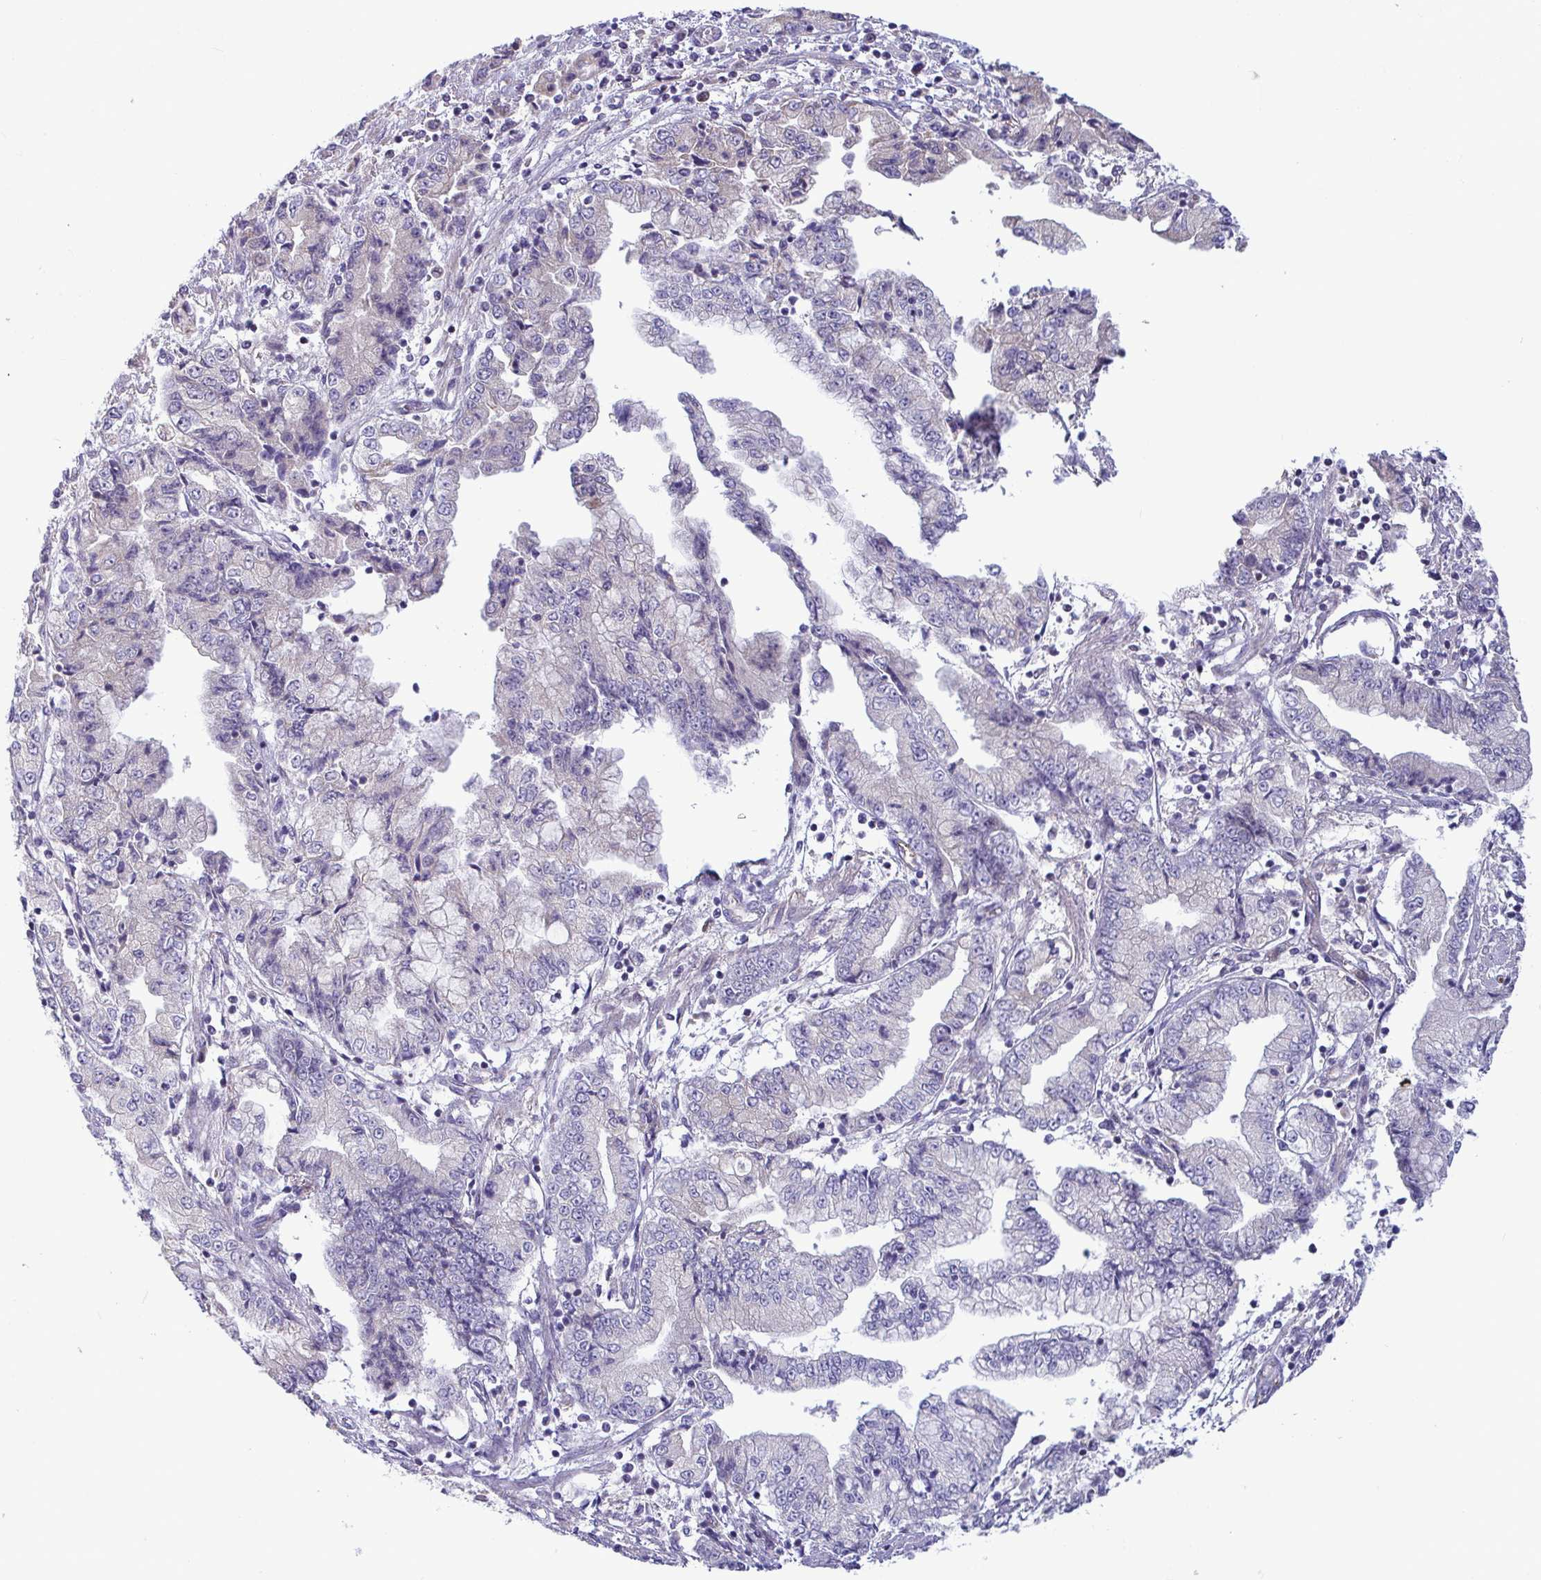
{"staining": {"intensity": "negative", "quantity": "none", "location": "none"}, "tissue": "stomach cancer", "cell_type": "Tumor cells", "image_type": "cancer", "snomed": [{"axis": "morphology", "description": "Adenocarcinoma, NOS"}, {"axis": "topography", "description": "Stomach, upper"}], "caption": "This is an immunohistochemistry micrograph of stomach cancer (adenocarcinoma). There is no positivity in tumor cells.", "gene": "IL37", "patient": {"sex": "female", "age": 74}}